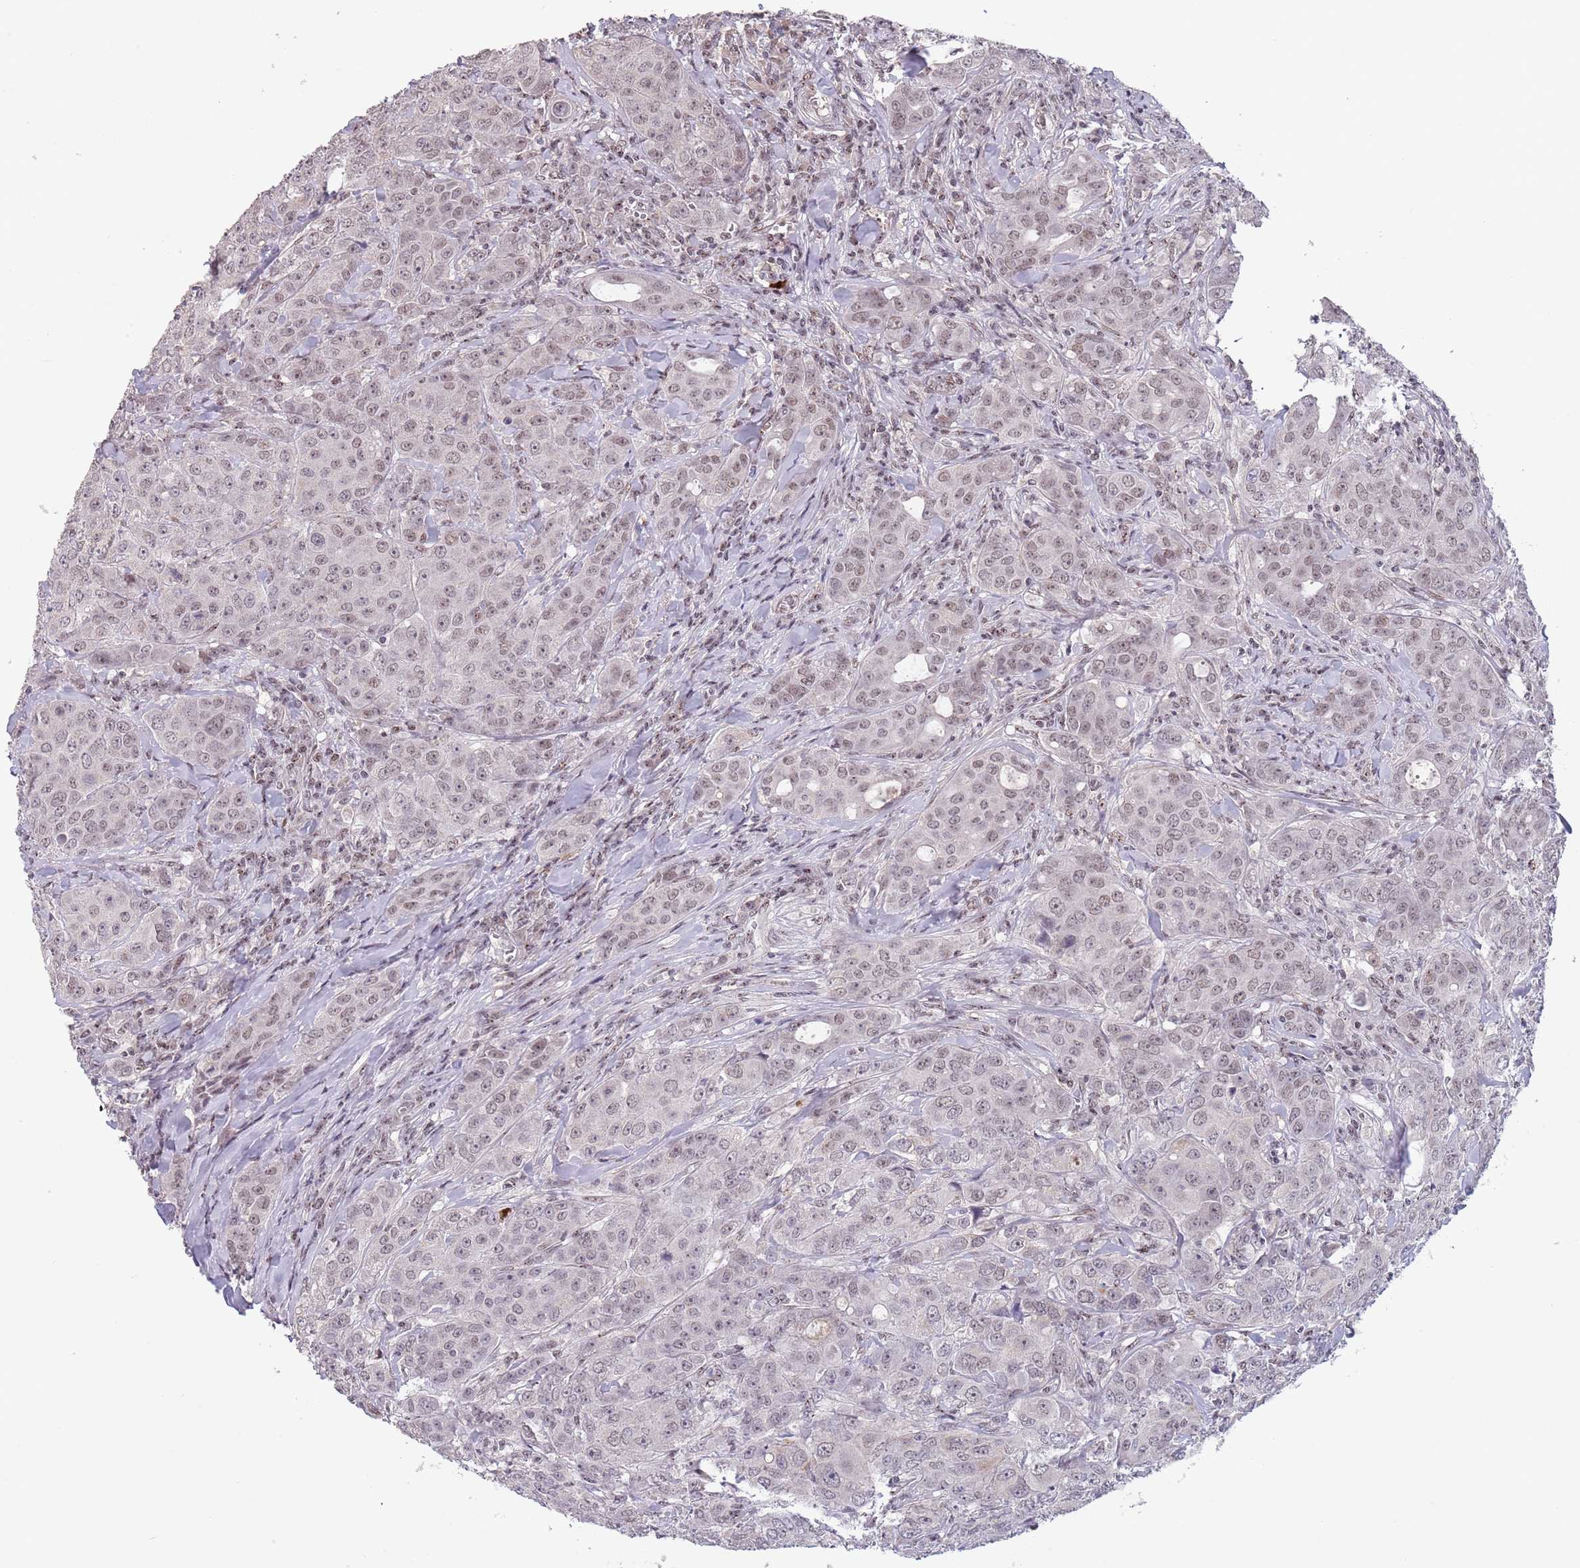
{"staining": {"intensity": "weak", "quantity": ">75%", "location": "nuclear"}, "tissue": "breast cancer", "cell_type": "Tumor cells", "image_type": "cancer", "snomed": [{"axis": "morphology", "description": "Duct carcinoma"}, {"axis": "topography", "description": "Breast"}], "caption": "Tumor cells display weak nuclear staining in approximately >75% of cells in breast cancer (intraductal carcinoma). (DAB IHC with brightfield microscopy, high magnification).", "gene": "CIZ1", "patient": {"sex": "female", "age": 43}}